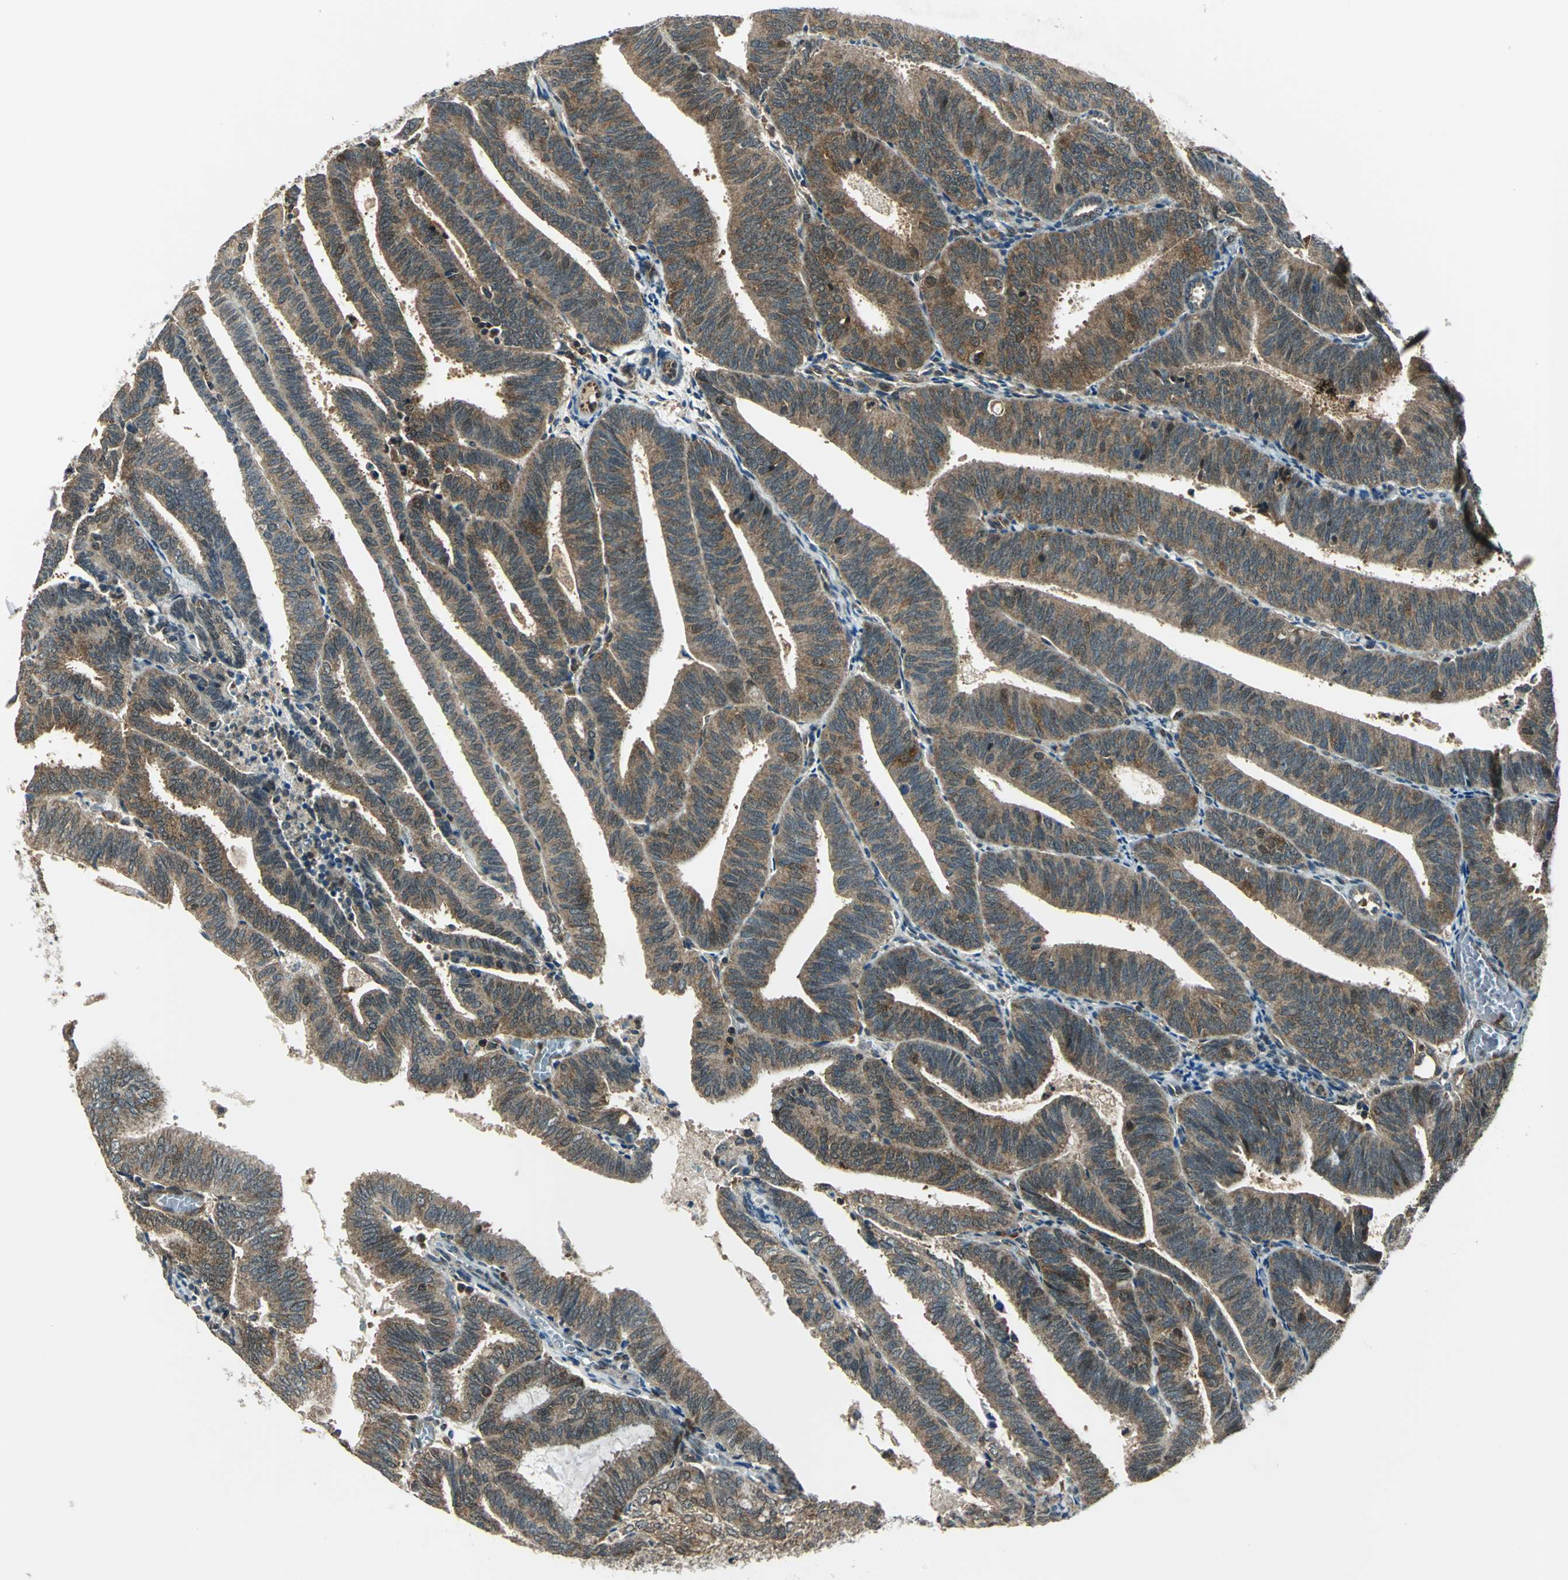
{"staining": {"intensity": "moderate", "quantity": ">75%", "location": "cytoplasmic/membranous"}, "tissue": "endometrial cancer", "cell_type": "Tumor cells", "image_type": "cancer", "snomed": [{"axis": "morphology", "description": "Adenocarcinoma, NOS"}, {"axis": "topography", "description": "Uterus"}], "caption": "Brown immunohistochemical staining in endometrial adenocarcinoma reveals moderate cytoplasmic/membranous expression in approximately >75% of tumor cells.", "gene": "NUDT2", "patient": {"sex": "female", "age": 60}}